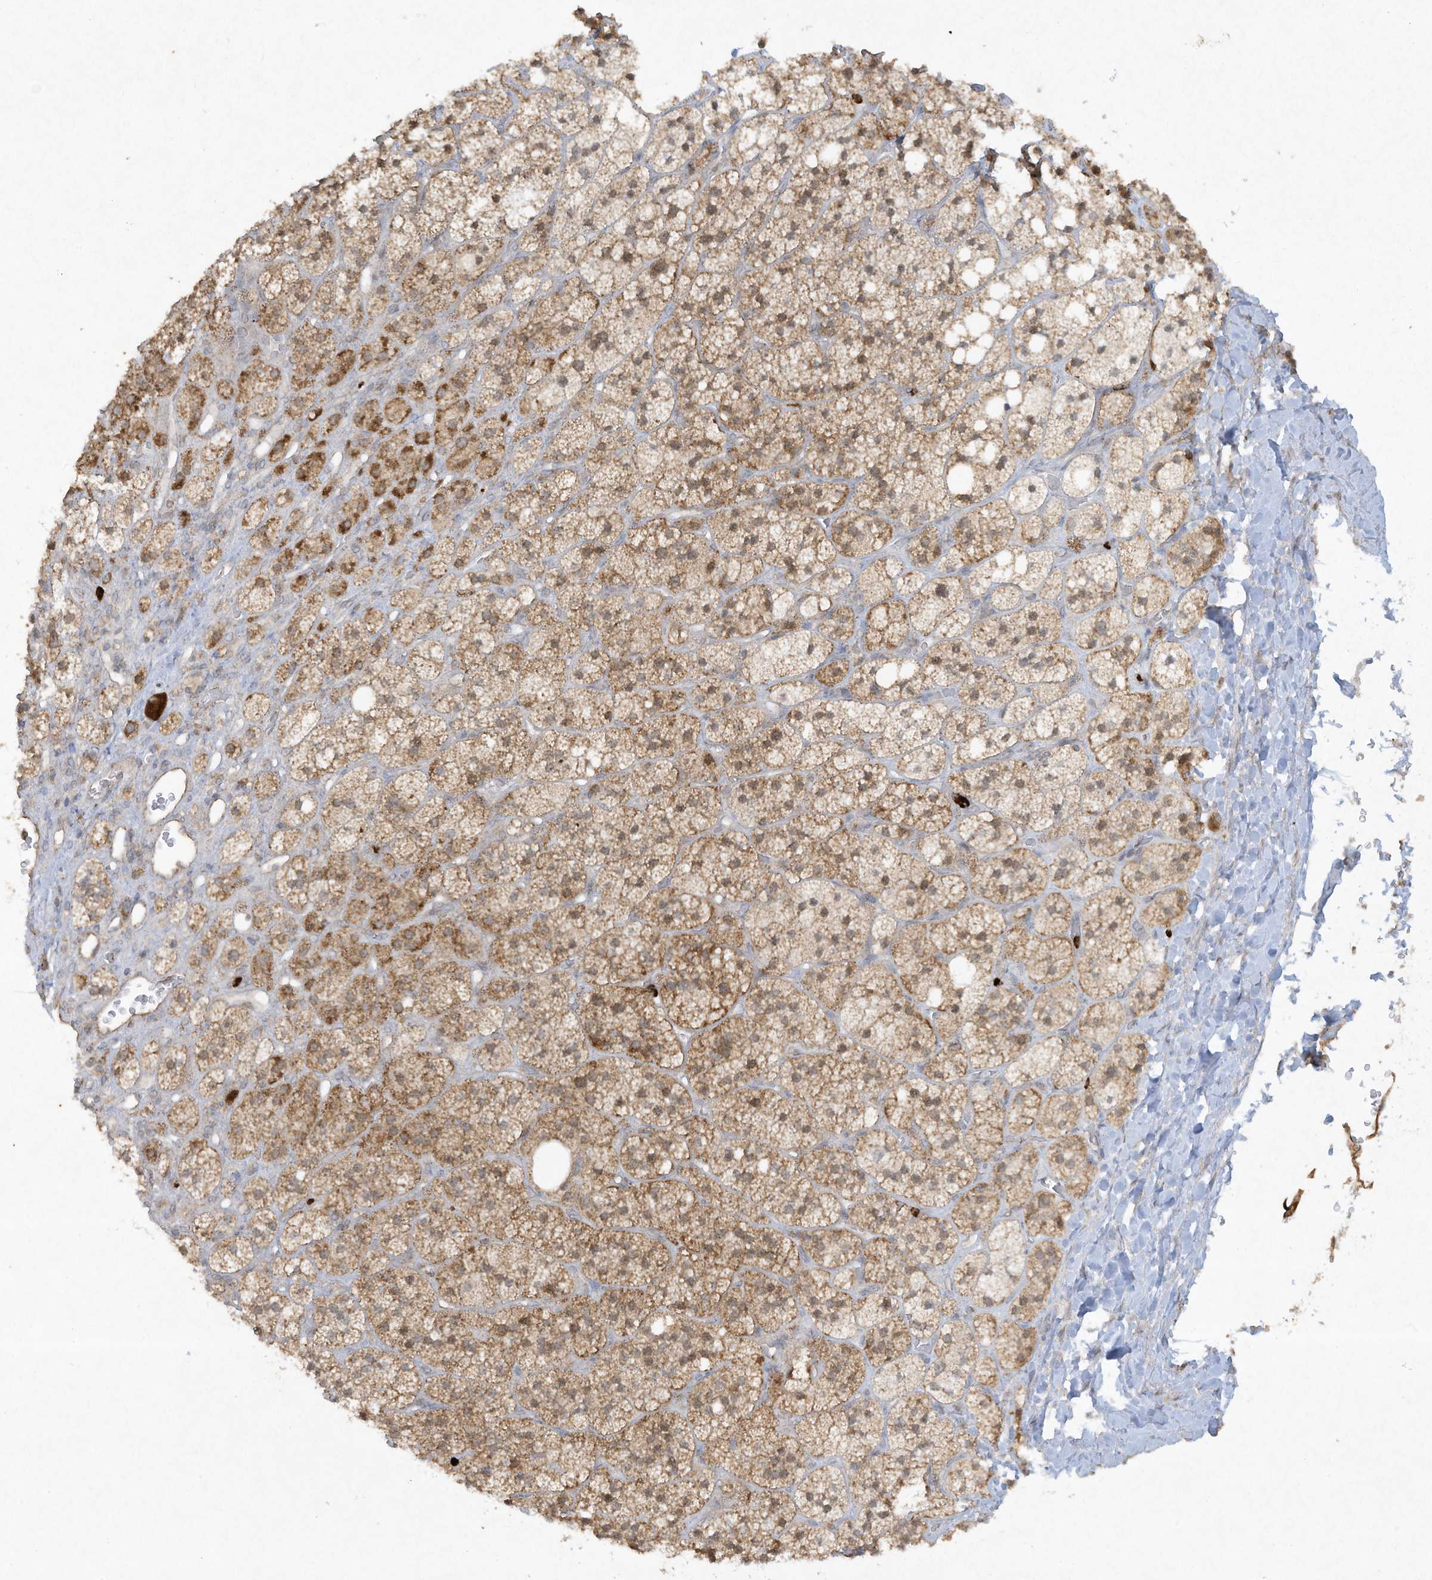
{"staining": {"intensity": "moderate", "quantity": ">75%", "location": "cytoplasmic/membranous"}, "tissue": "adrenal gland", "cell_type": "Glandular cells", "image_type": "normal", "snomed": [{"axis": "morphology", "description": "Normal tissue, NOS"}, {"axis": "topography", "description": "Adrenal gland"}], "caption": "IHC (DAB) staining of normal adrenal gland shows moderate cytoplasmic/membranous protein expression in approximately >75% of glandular cells.", "gene": "CHRNA4", "patient": {"sex": "male", "age": 61}}